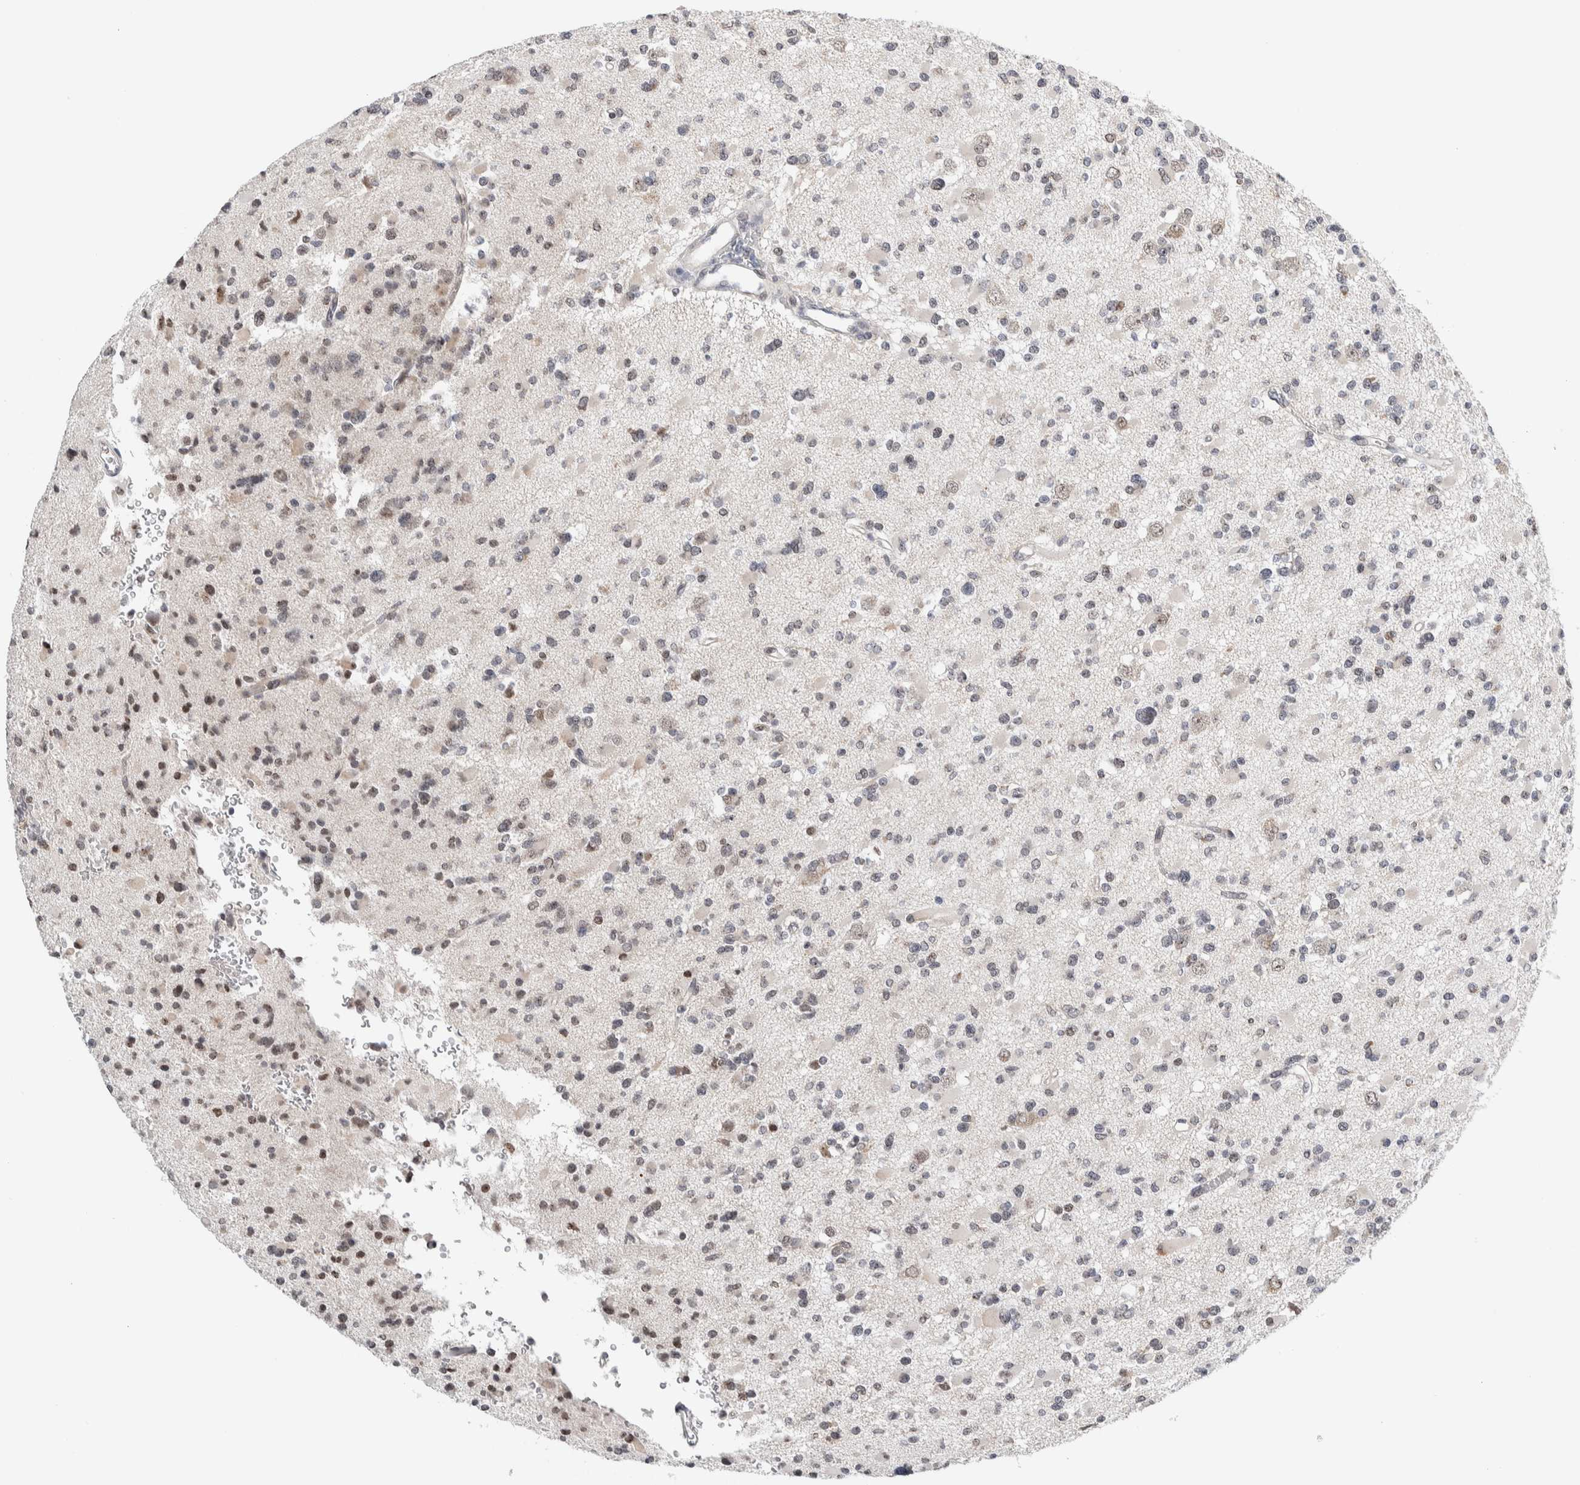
{"staining": {"intensity": "weak", "quantity": "<25%", "location": "nuclear"}, "tissue": "glioma", "cell_type": "Tumor cells", "image_type": "cancer", "snomed": [{"axis": "morphology", "description": "Glioma, malignant, Low grade"}, {"axis": "topography", "description": "Brain"}], "caption": "Micrograph shows no significant protein staining in tumor cells of glioma.", "gene": "NEUROD1", "patient": {"sex": "female", "age": 22}}